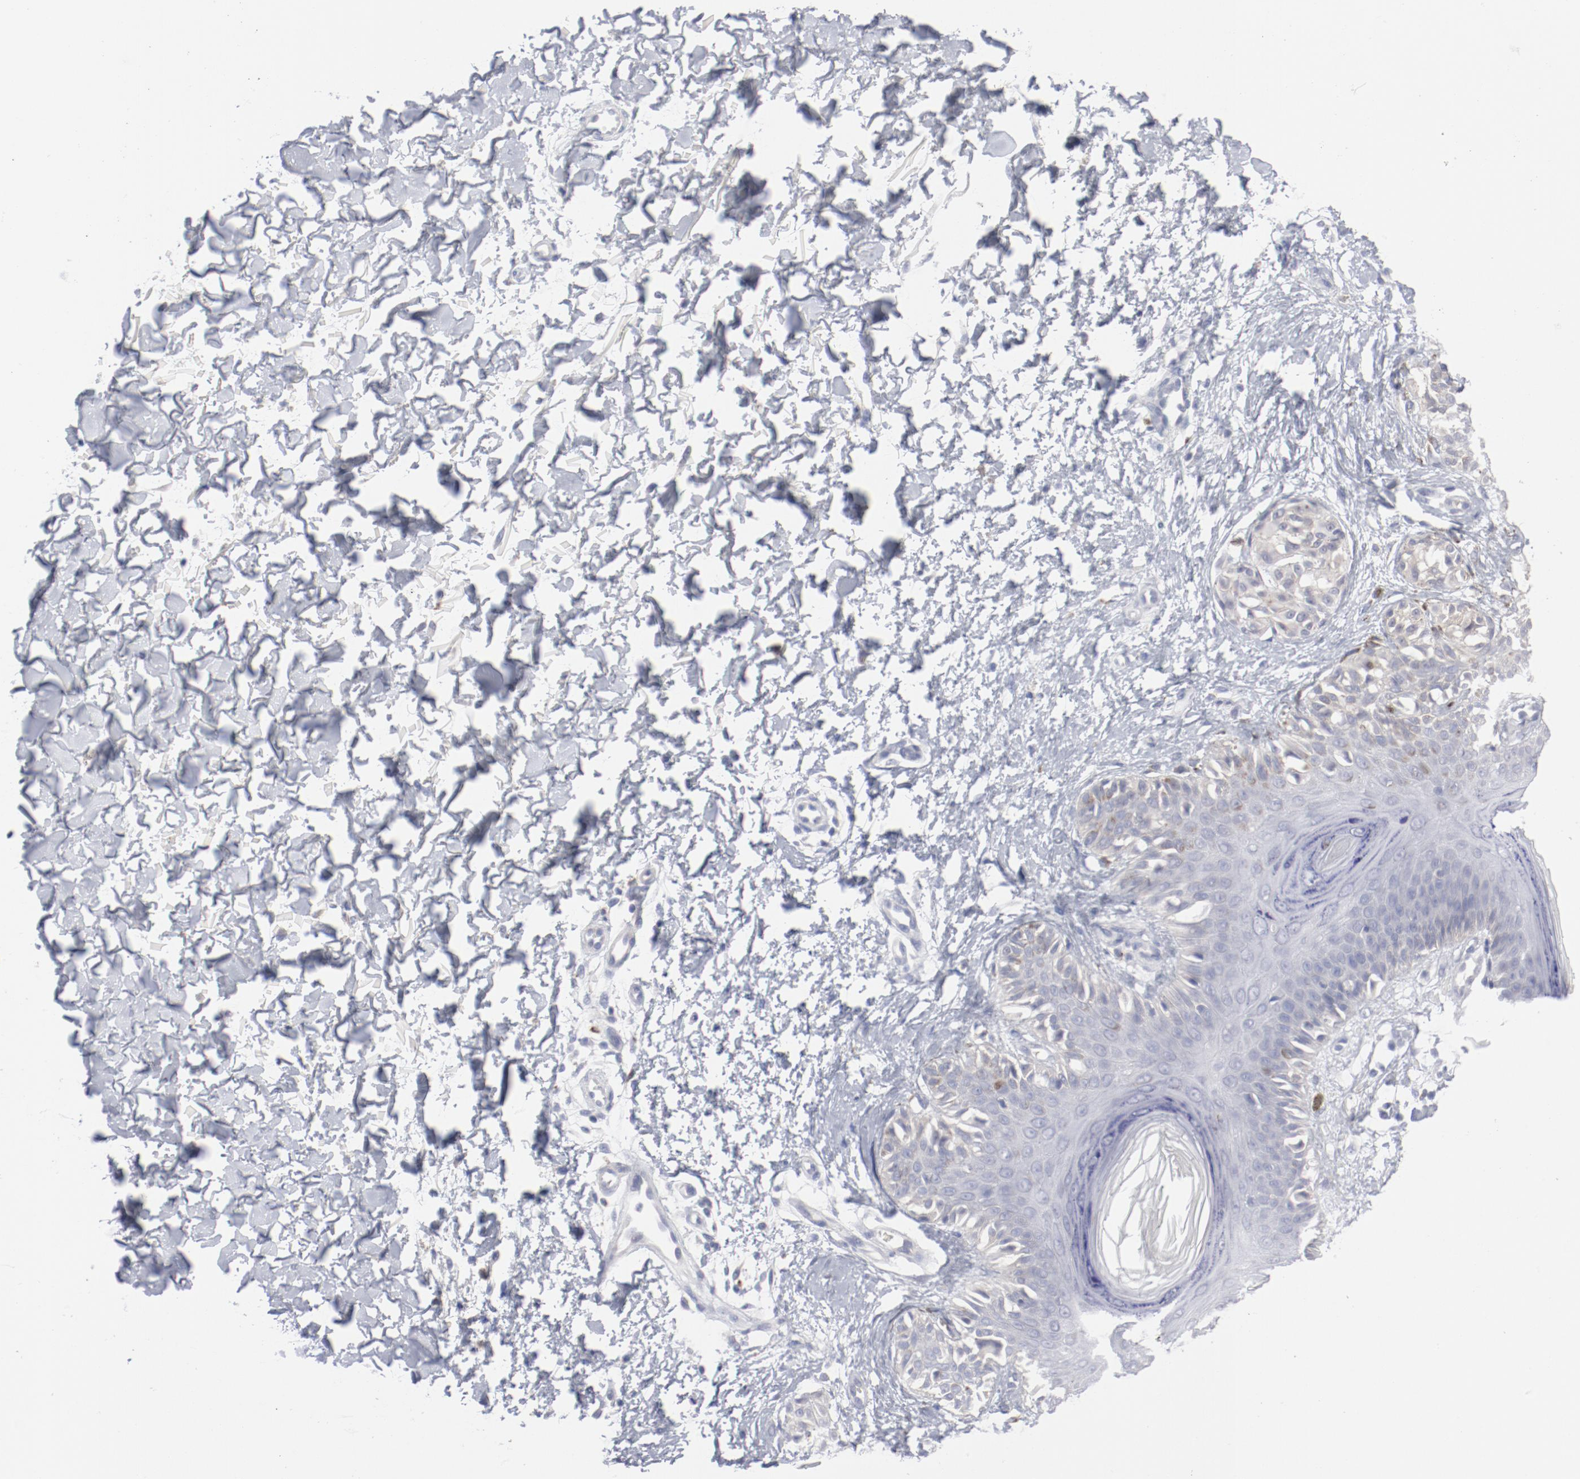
{"staining": {"intensity": "weak", "quantity": "<25%", "location": "cytoplasmic/membranous"}, "tissue": "melanoma", "cell_type": "Tumor cells", "image_type": "cancer", "snomed": [{"axis": "morphology", "description": "Normal tissue, NOS"}, {"axis": "morphology", "description": "Malignant melanoma, NOS"}, {"axis": "topography", "description": "Skin"}], "caption": "DAB (3,3'-diaminobenzidine) immunohistochemical staining of melanoma demonstrates no significant positivity in tumor cells.", "gene": "SH3BGR", "patient": {"sex": "male", "age": 83}}